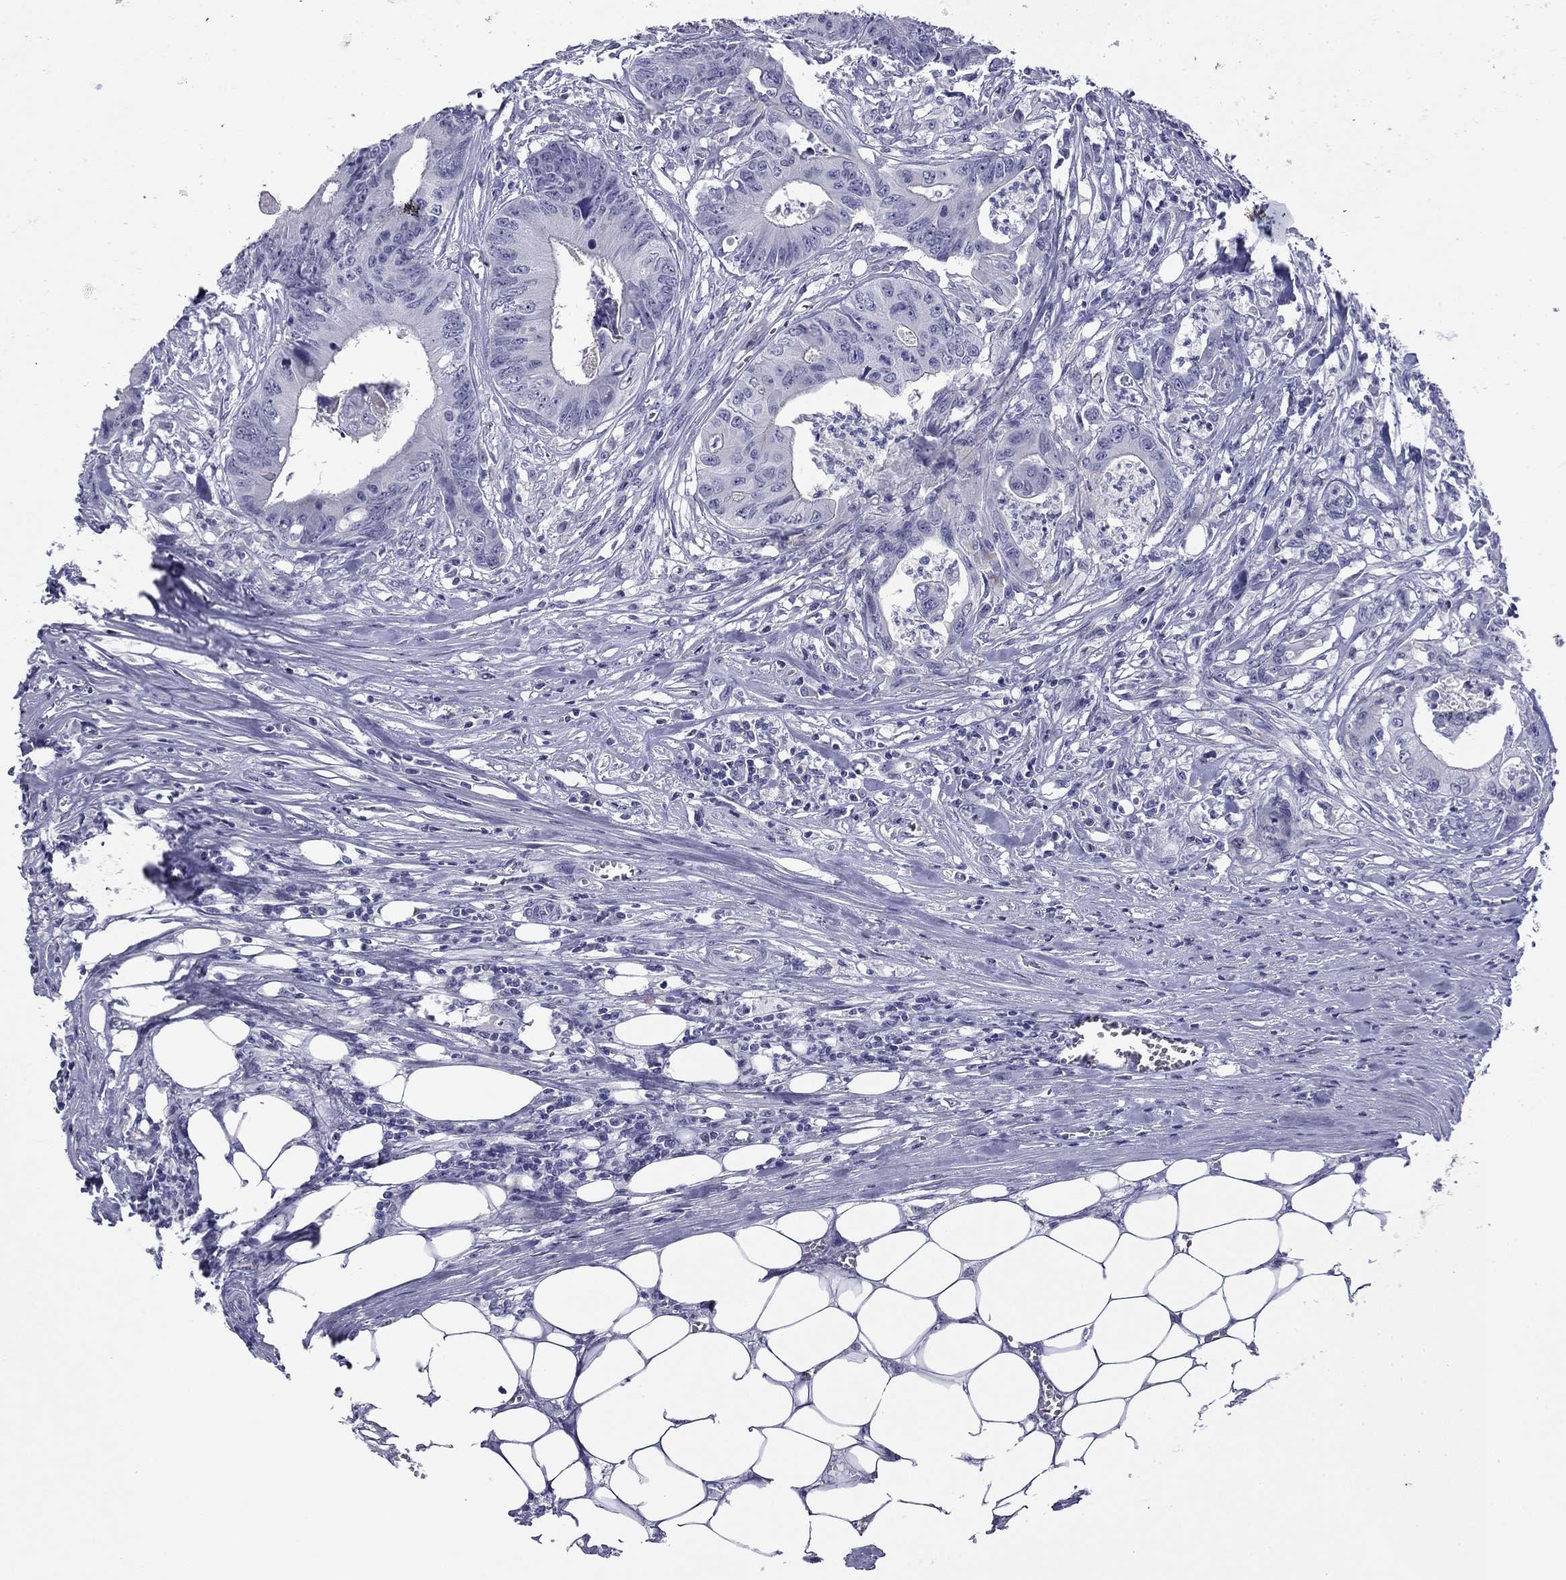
{"staining": {"intensity": "negative", "quantity": "none", "location": "none"}, "tissue": "colorectal cancer", "cell_type": "Tumor cells", "image_type": "cancer", "snomed": [{"axis": "morphology", "description": "Adenocarcinoma, NOS"}, {"axis": "topography", "description": "Colon"}], "caption": "Micrograph shows no significant protein expression in tumor cells of colorectal cancer (adenocarcinoma). (Immunohistochemistry (ihc), brightfield microscopy, high magnification).", "gene": "ABCC2", "patient": {"sex": "male", "age": 84}}